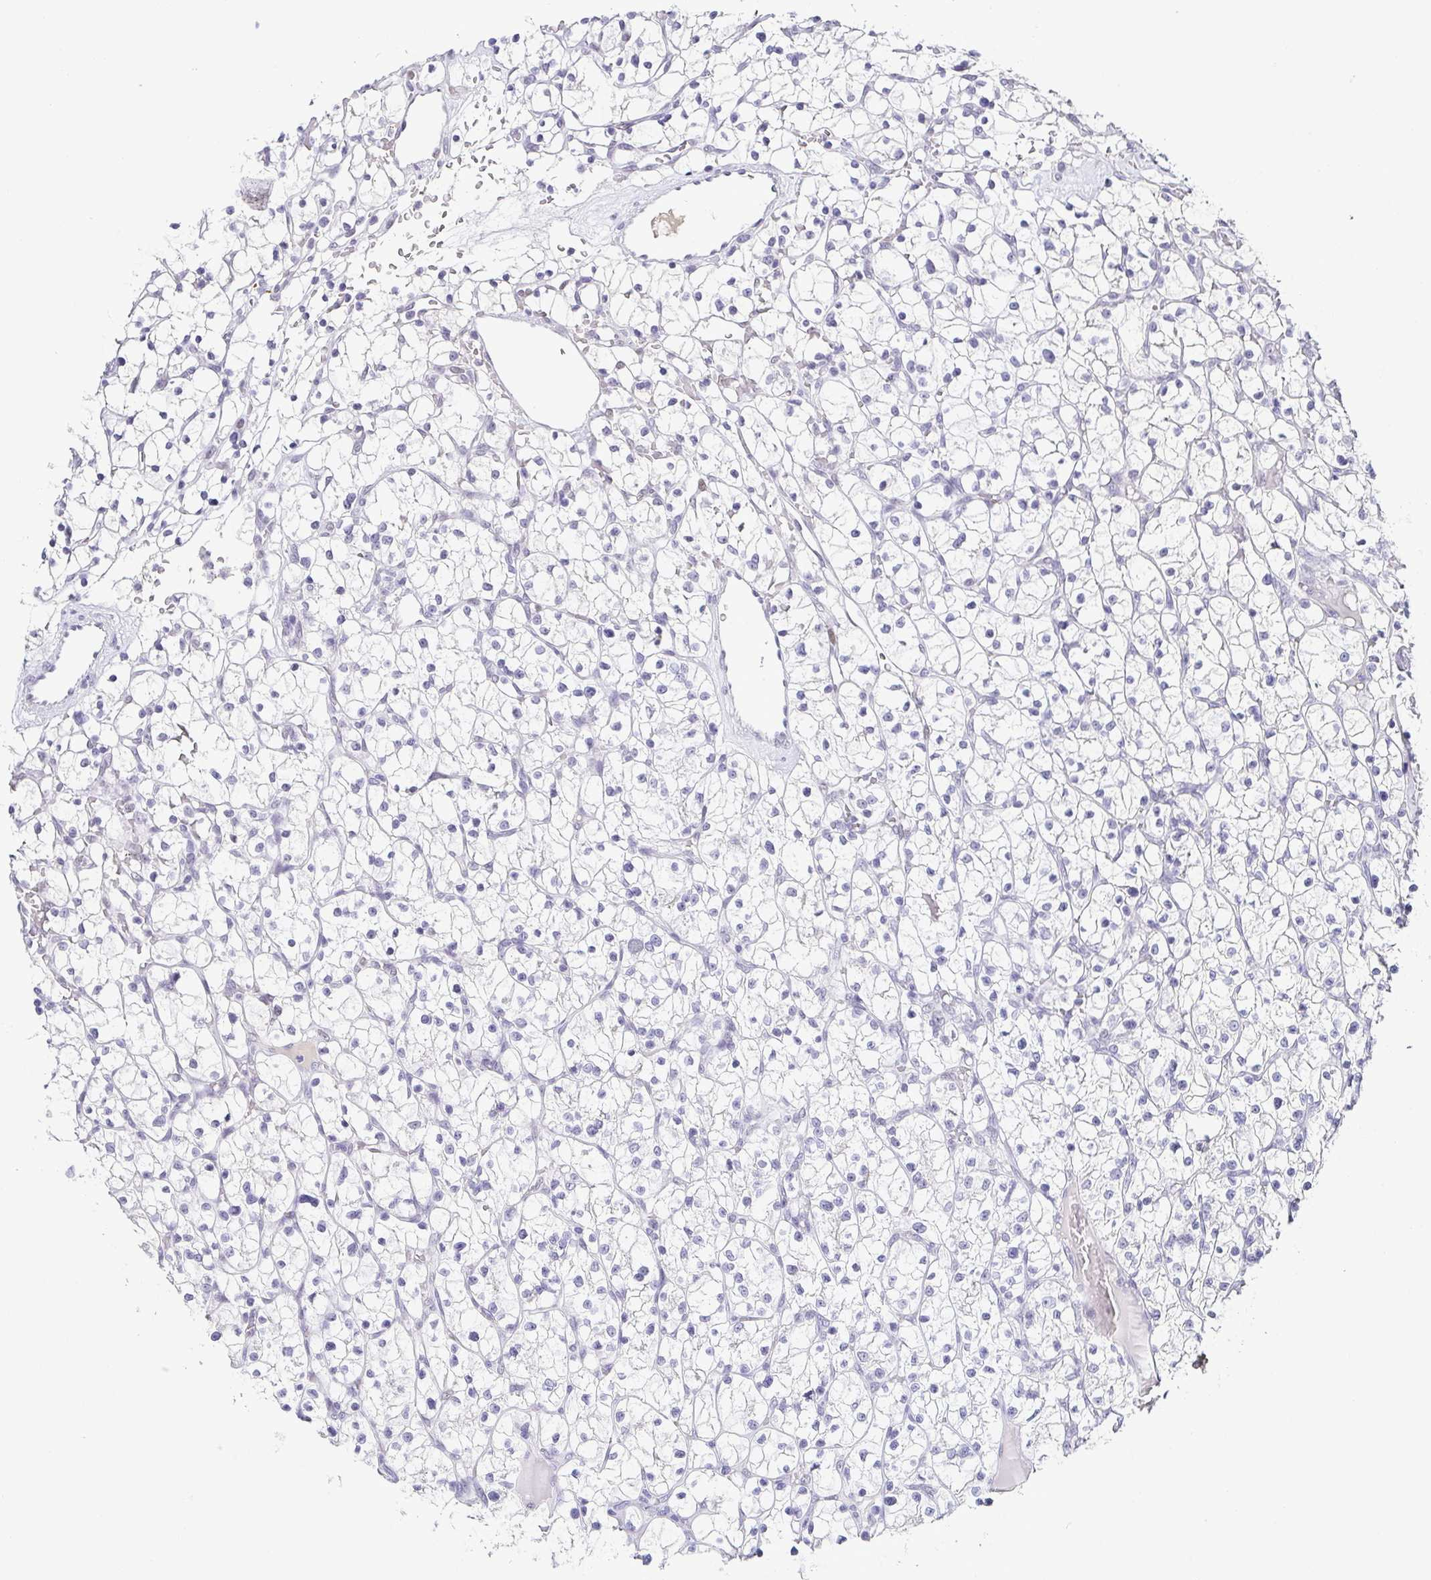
{"staining": {"intensity": "negative", "quantity": "none", "location": "none"}, "tissue": "renal cancer", "cell_type": "Tumor cells", "image_type": "cancer", "snomed": [{"axis": "morphology", "description": "Adenocarcinoma, NOS"}, {"axis": "topography", "description": "Kidney"}], "caption": "Tumor cells are negative for protein expression in human renal cancer (adenocarcinoma).", "gene": "TCF3", "patient": {"sex": "female", "age": 64}}